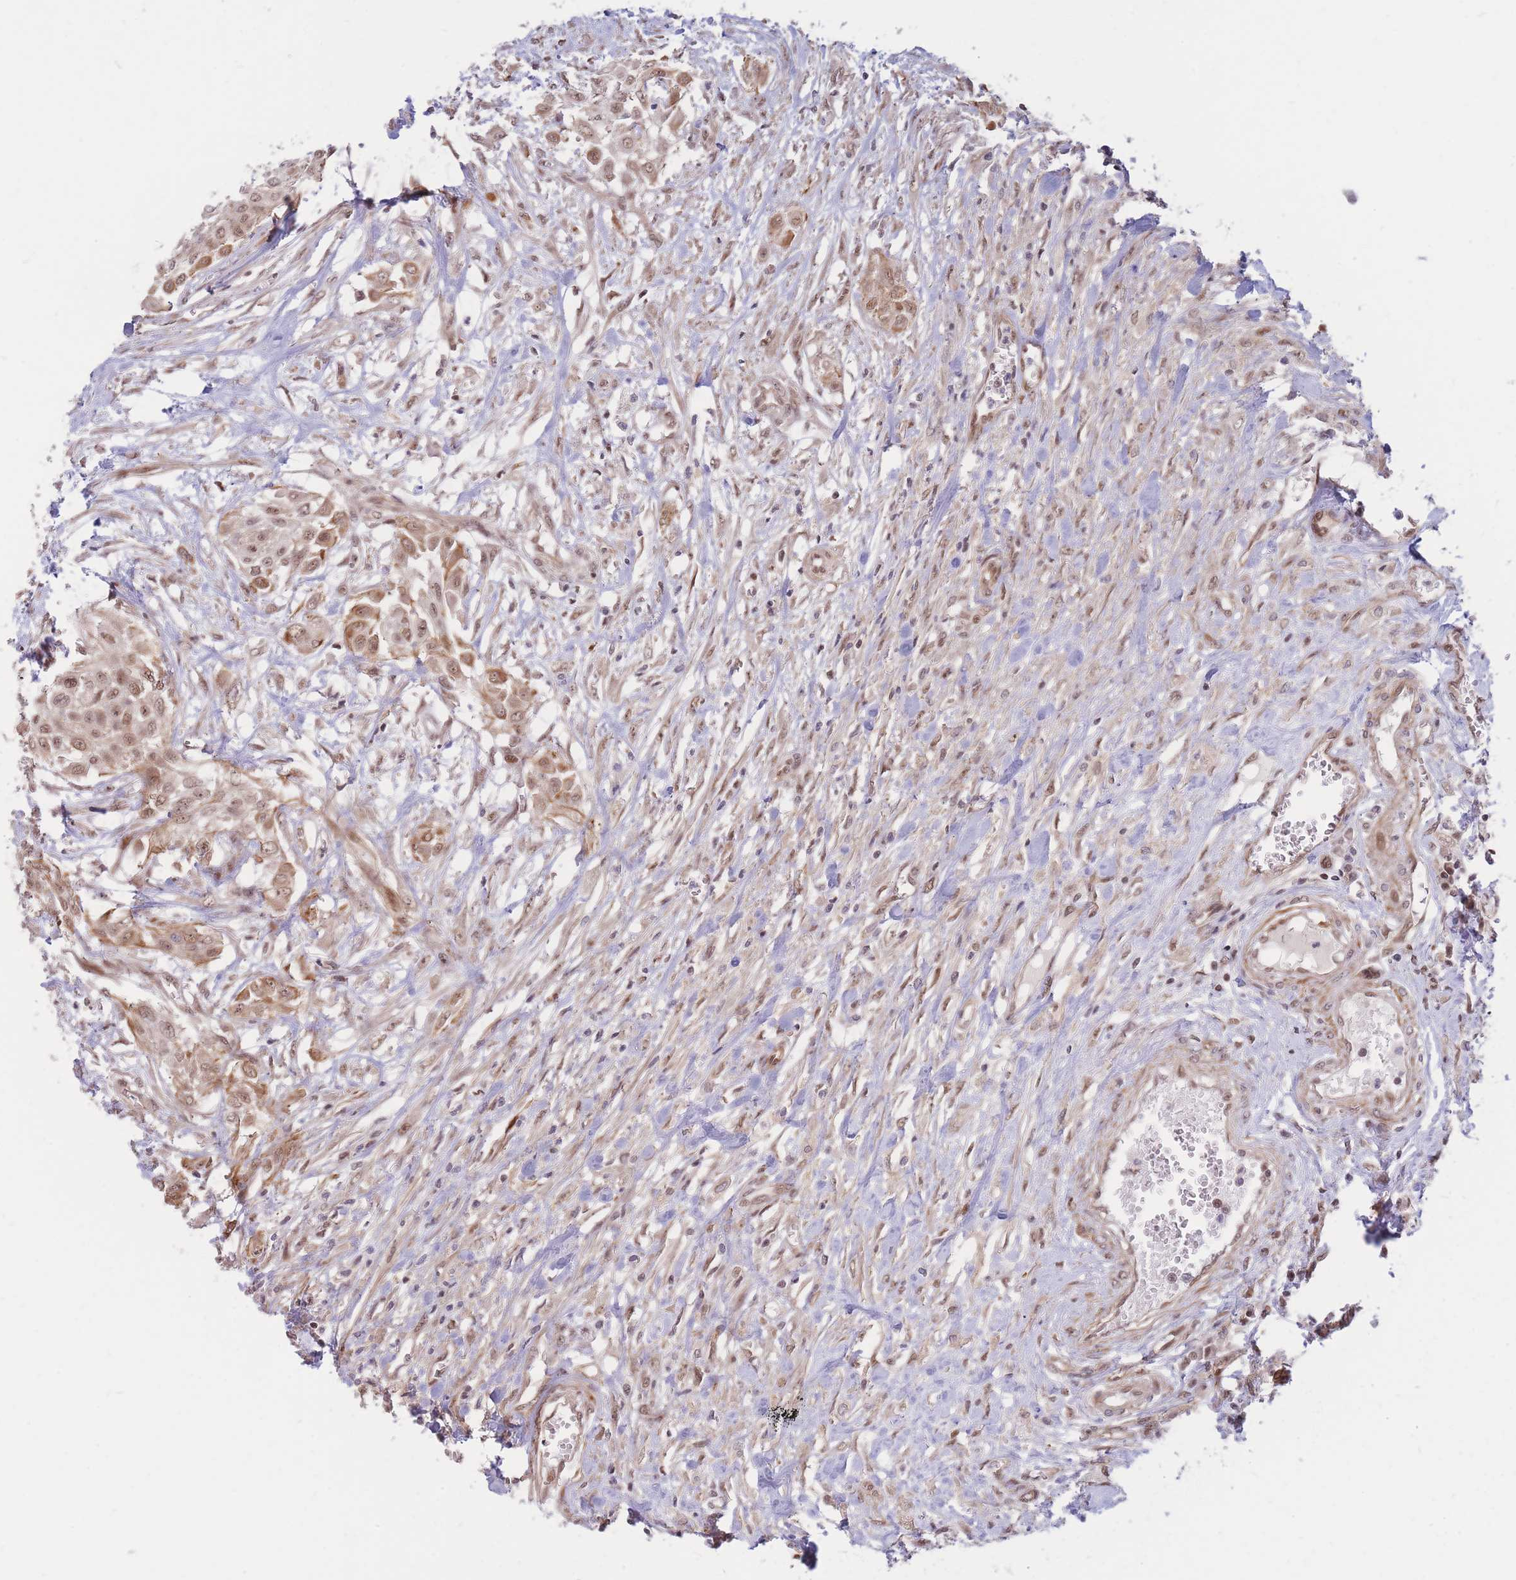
{"staining": {"intensity": "moderate", "quantity": ">75%", "location": "cytoplasmic/membranous,nuclear"}, "tissue": "urothelial cancer", "cell_type": "Tumor cells", "image_type": "cancer", "snomed": [{"axis": "morphology", "description": "Urothelial carcinoma, High grade"}, {"axis": "topography", "description": "Urinary bladder"}], "caption": "Brown immunohistochemical staining in human urothelial cancer reveals moderate cytoplasmic/membranous and nuclear staining in about >75% of tumor cells. (Brightfield microscopy of DAB IHC at high magnification).", "gene": "ERICH6B", "patient": {"sex": "male", "age": 57}}